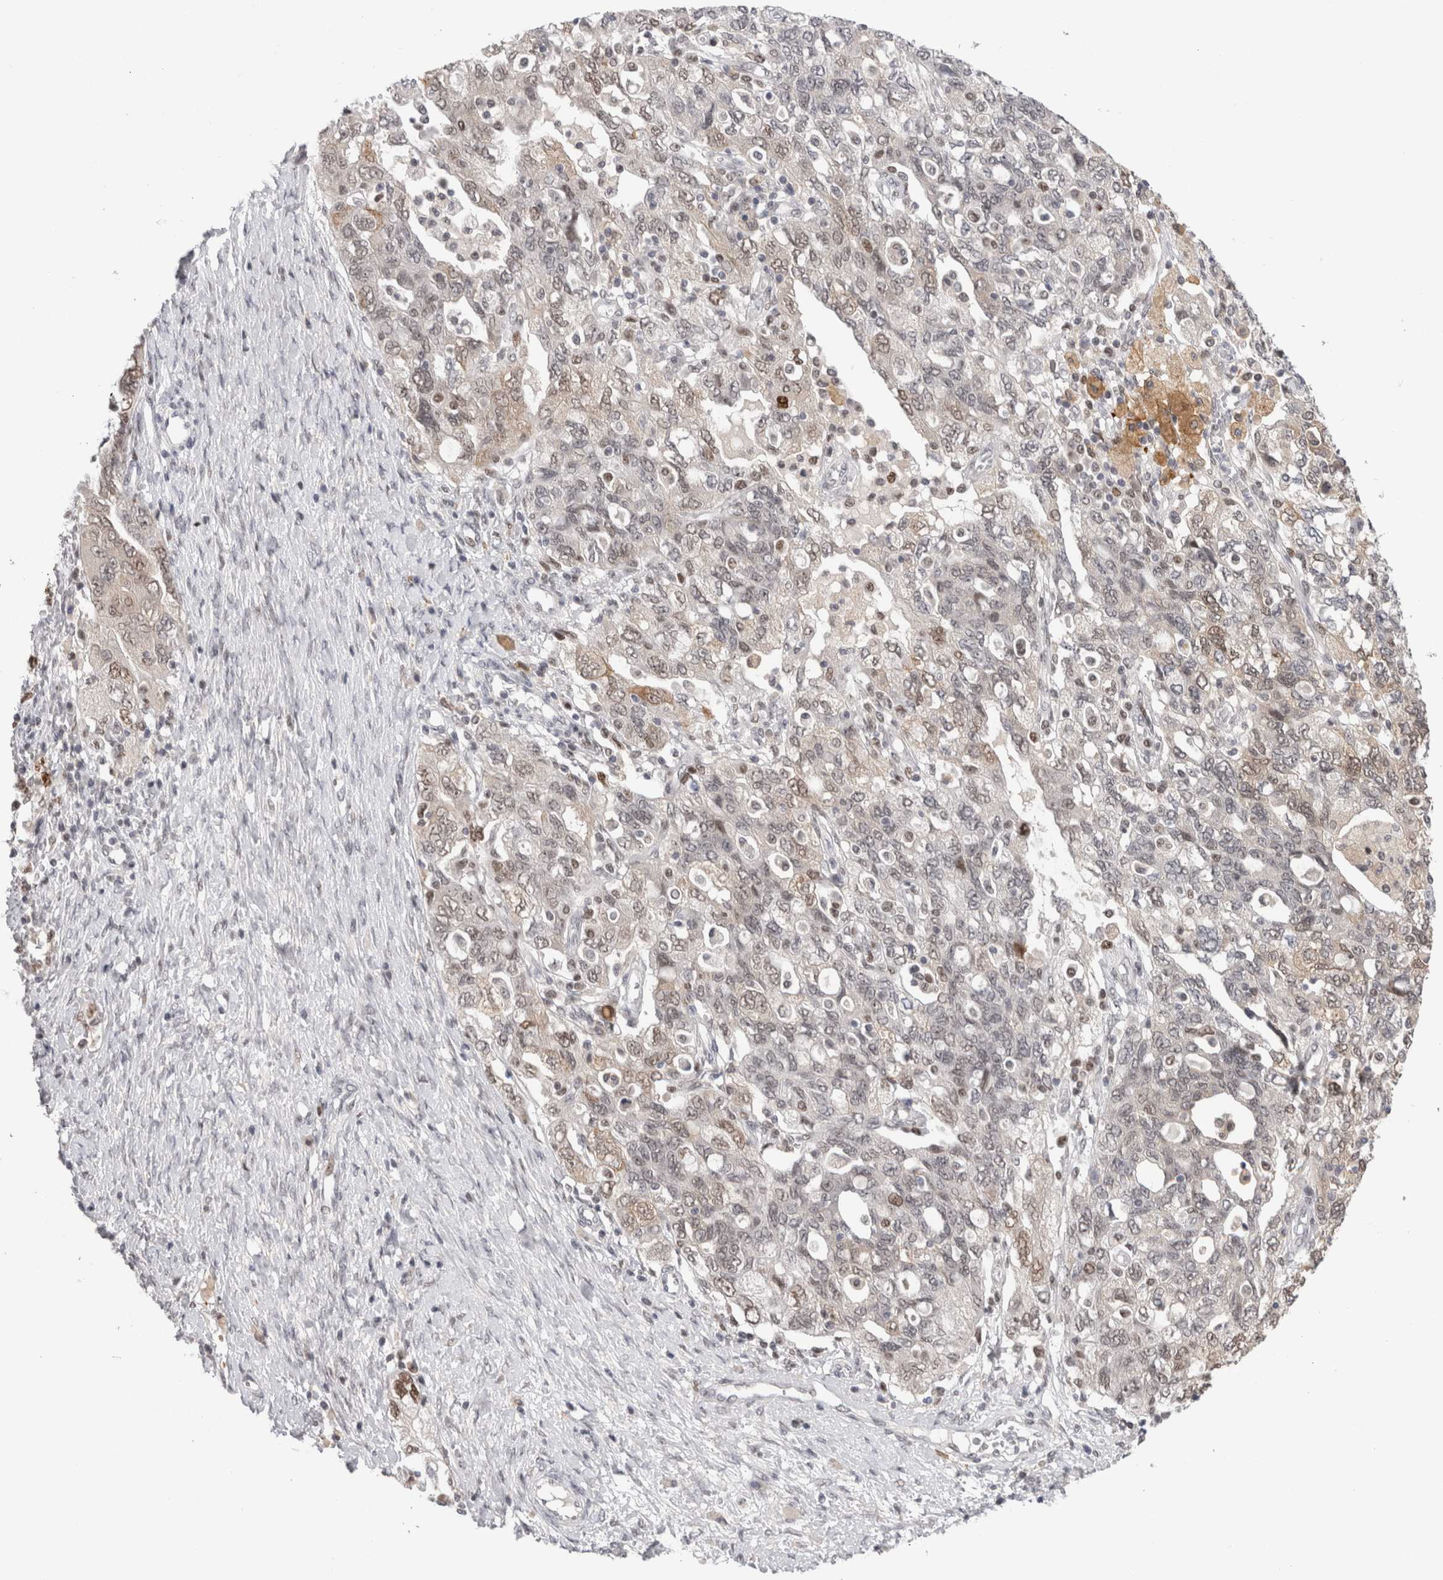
{"staining": {"intensity": "moderate", "quantity": "<25%", "location": "cytoplasmic/membranous,nuclear"}, "tissue": "ovarian cancer", "cell_type": "Tumor cells", "image_type": "cancer", "snomed": [{"axis": "morphology", "description": "Carcinoma, NOS"}, {"axis": "morphology", "description": "Cystadenocarcinoma, serous, NOS"}, {"axis": "topography", "description": "Ovary"}], "caption": "Serous cystadenocarcinoma (ovarian) was stained to show a protein in brown. There is low levels of moderate cytoplasmic/membranous and nuclear expression in about <25% of tumor cells.", "gene": "ZNF521", "patient": {"sex": "female", "age": 69}}